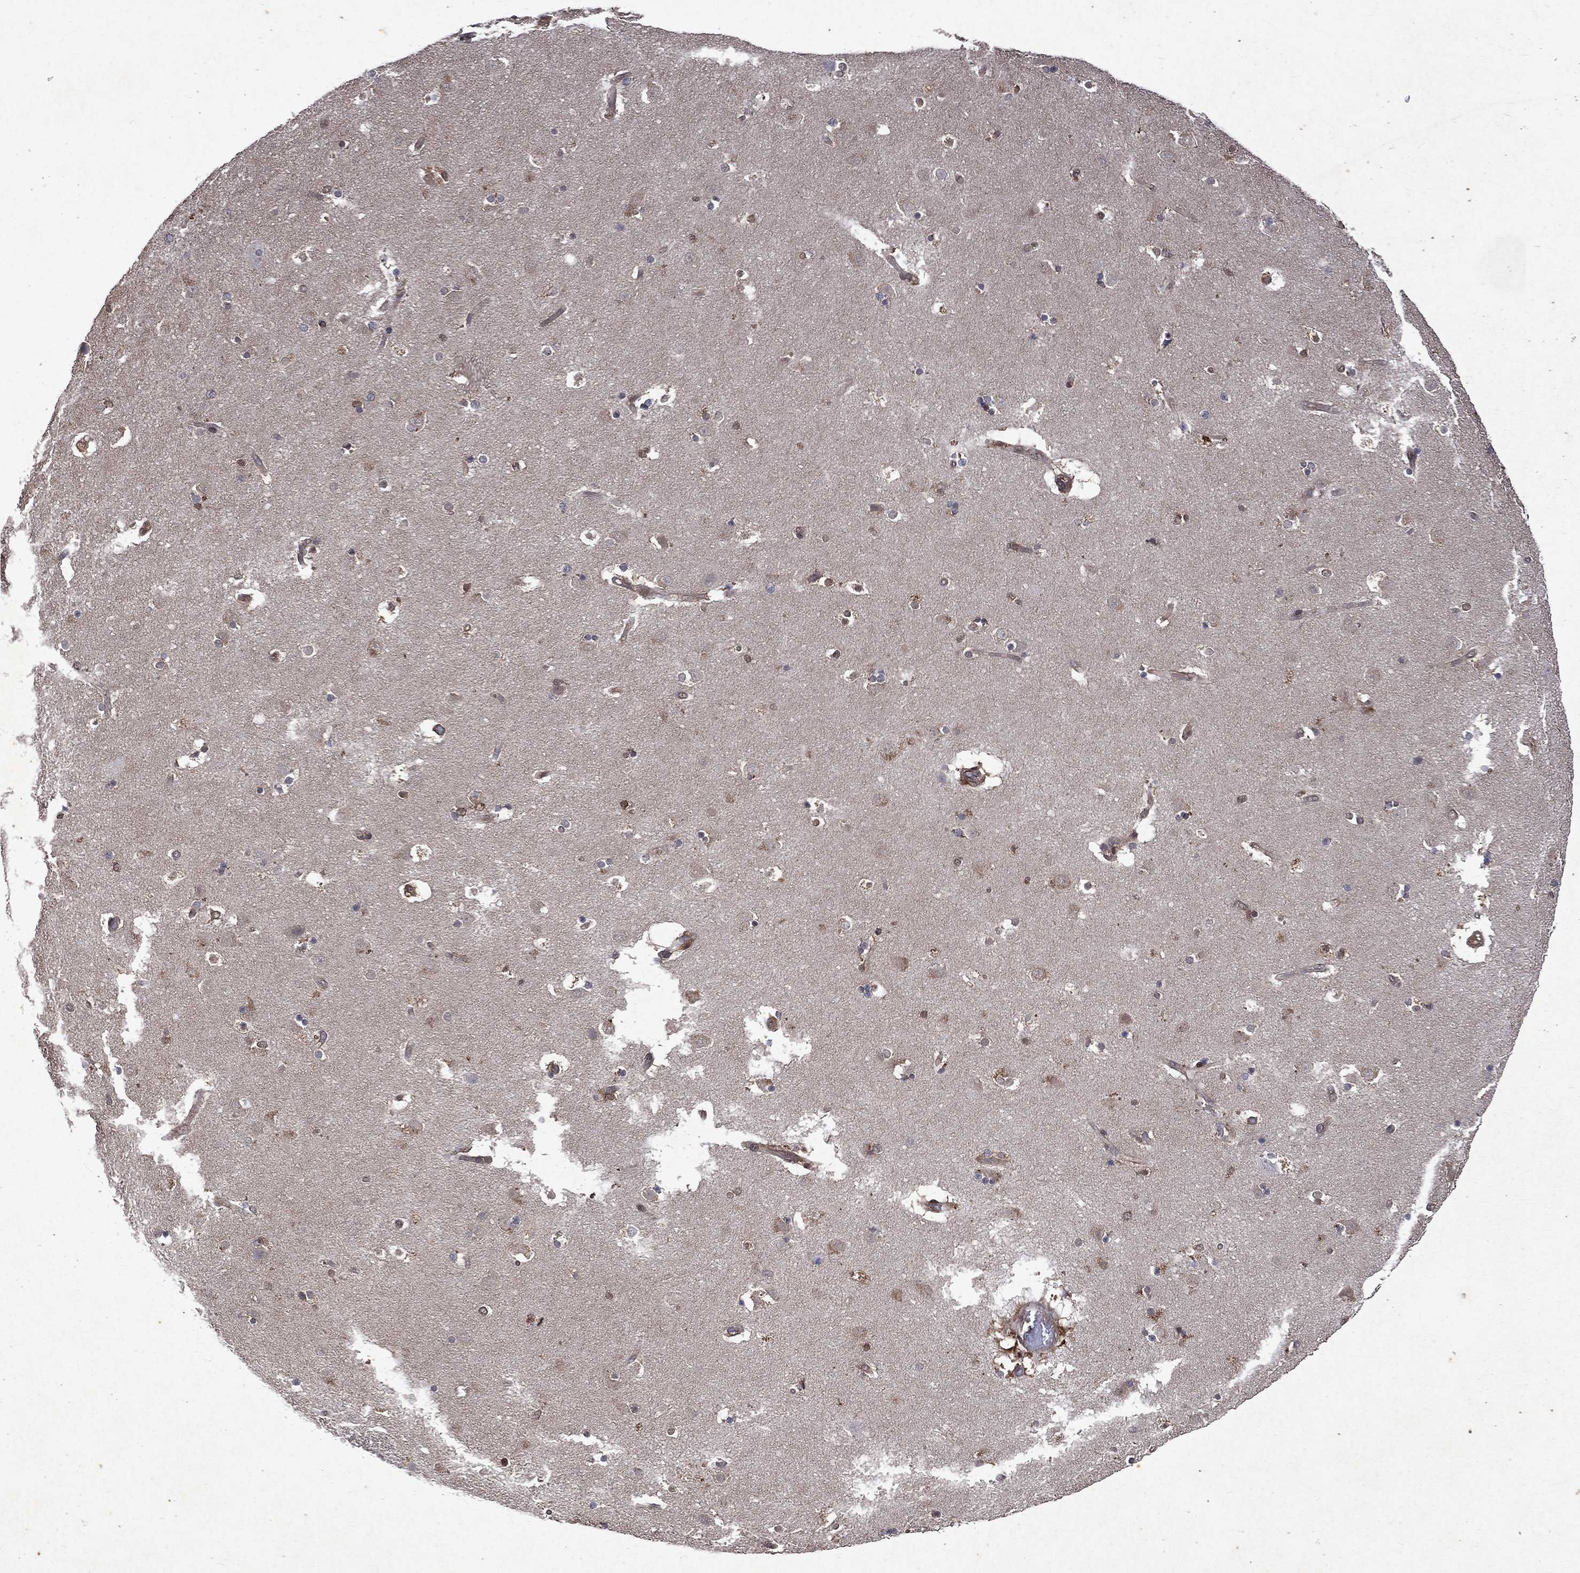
{"staining": {"intensity": "moderate", "quantity": "<25%", "location": "nuclear"}, "tissue": "caudate", "cell_type": "Glial cells", "image_type": "normal", "snomed": [{"axis": "morphology", "description": "Normal tissue, NOS"}, {"axis": "topography", "description": "Lateral ventricle wall"}], "caption": "The micrograph shows staining of benign caudate, revealing moderate nuclear protein positivity (brown color) within glial cells.", "gene": "MTAP", "patient": {"sex": "male", "age": 51}}